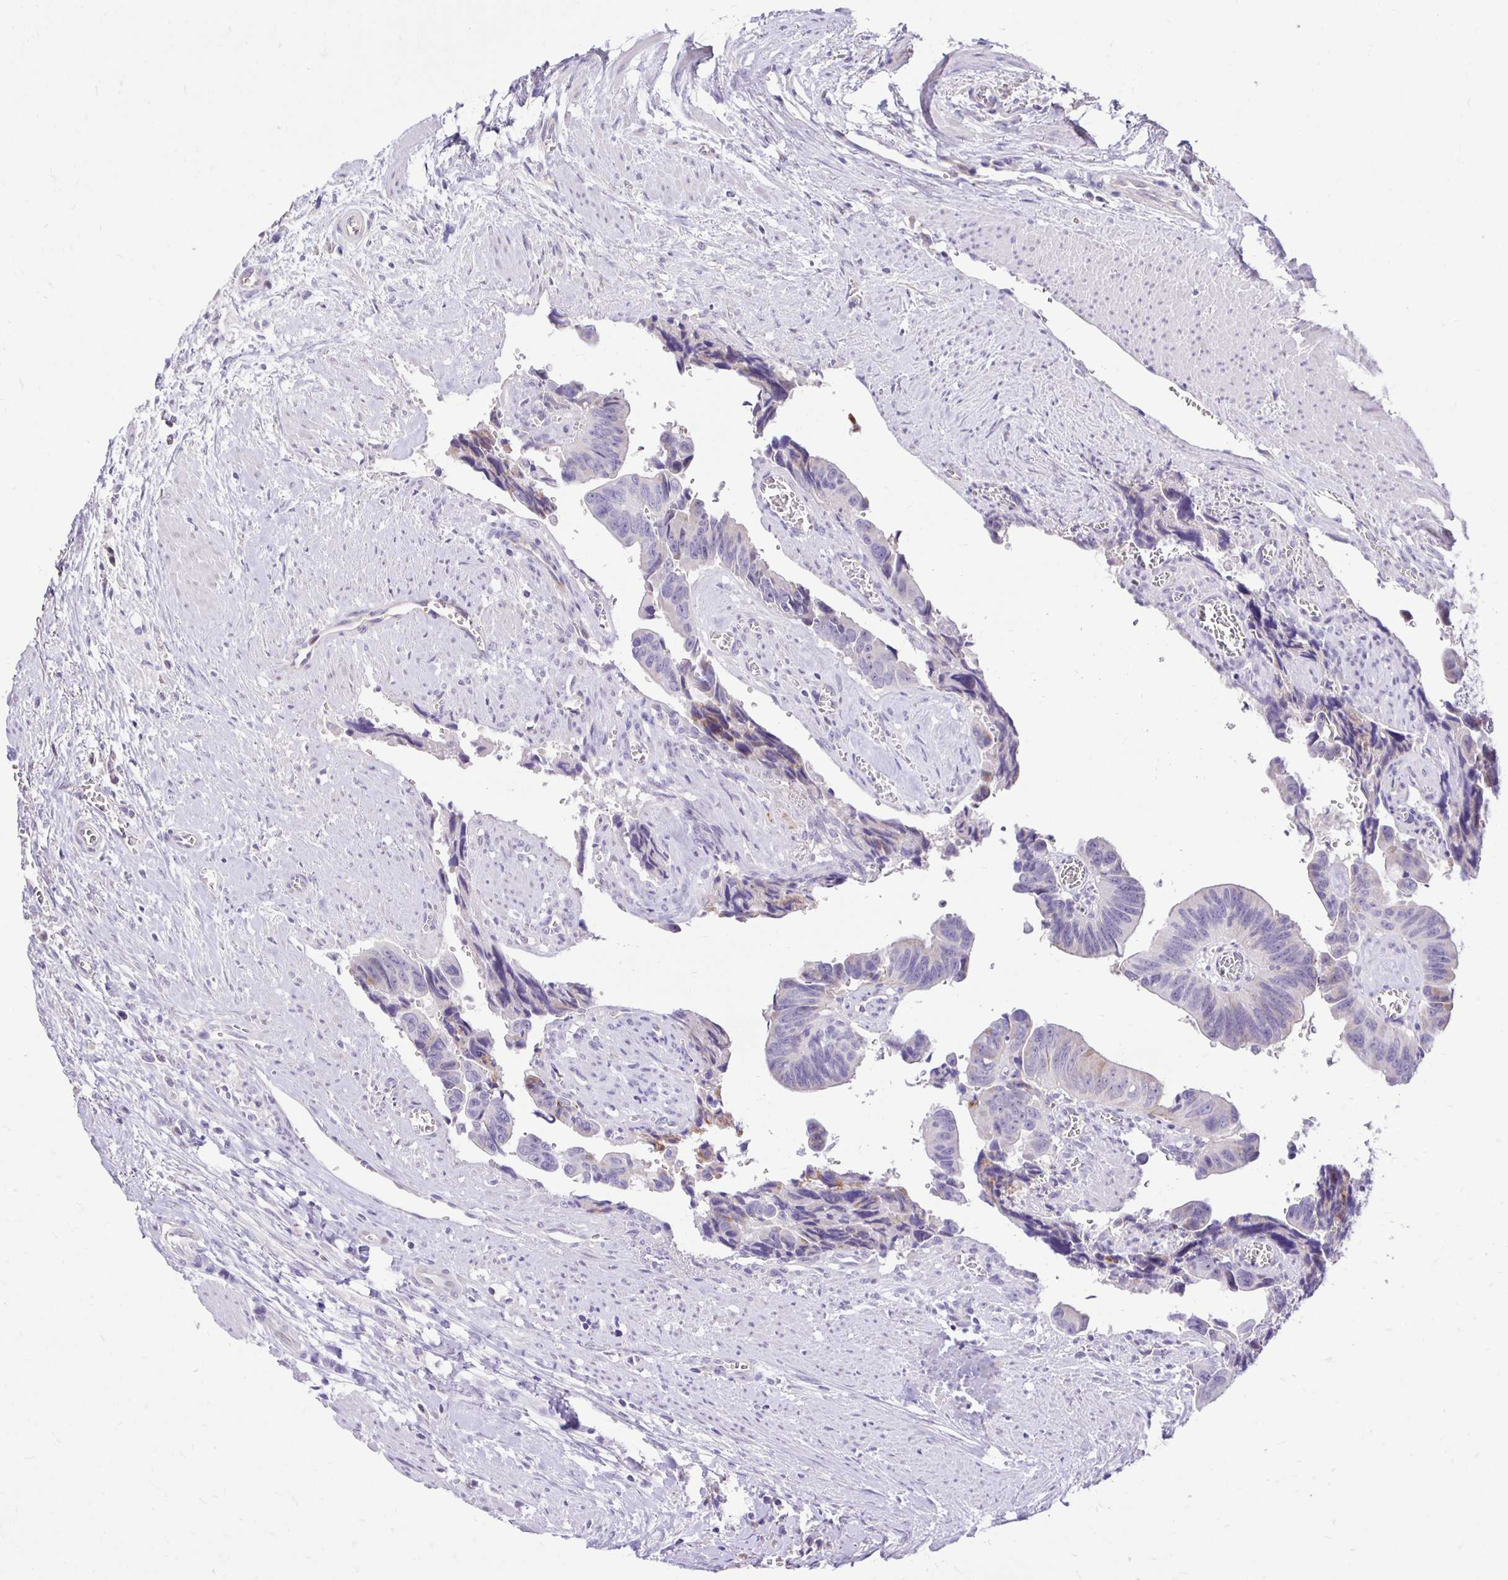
{"staining": {"intensity": "negative", "quantity": "none", "location": "none"}, "tissue": "colorectal cancer", "cell_type": "Tumor cells", "image_type": "cancer", "snomed": [{"axis": "morphology", "description": "Adenocarcinoma, NOS"}, {"axis": "topography", "description": "Rectum"}], "caption": "There is no significant expression in tumor cells of adenocarcinoma (colorectal). (Brightfield microscopy of DAB immunohistochemistry at high magnification).", "gene": "GAS2", "patient": {"sex": "male", "age": 76}}